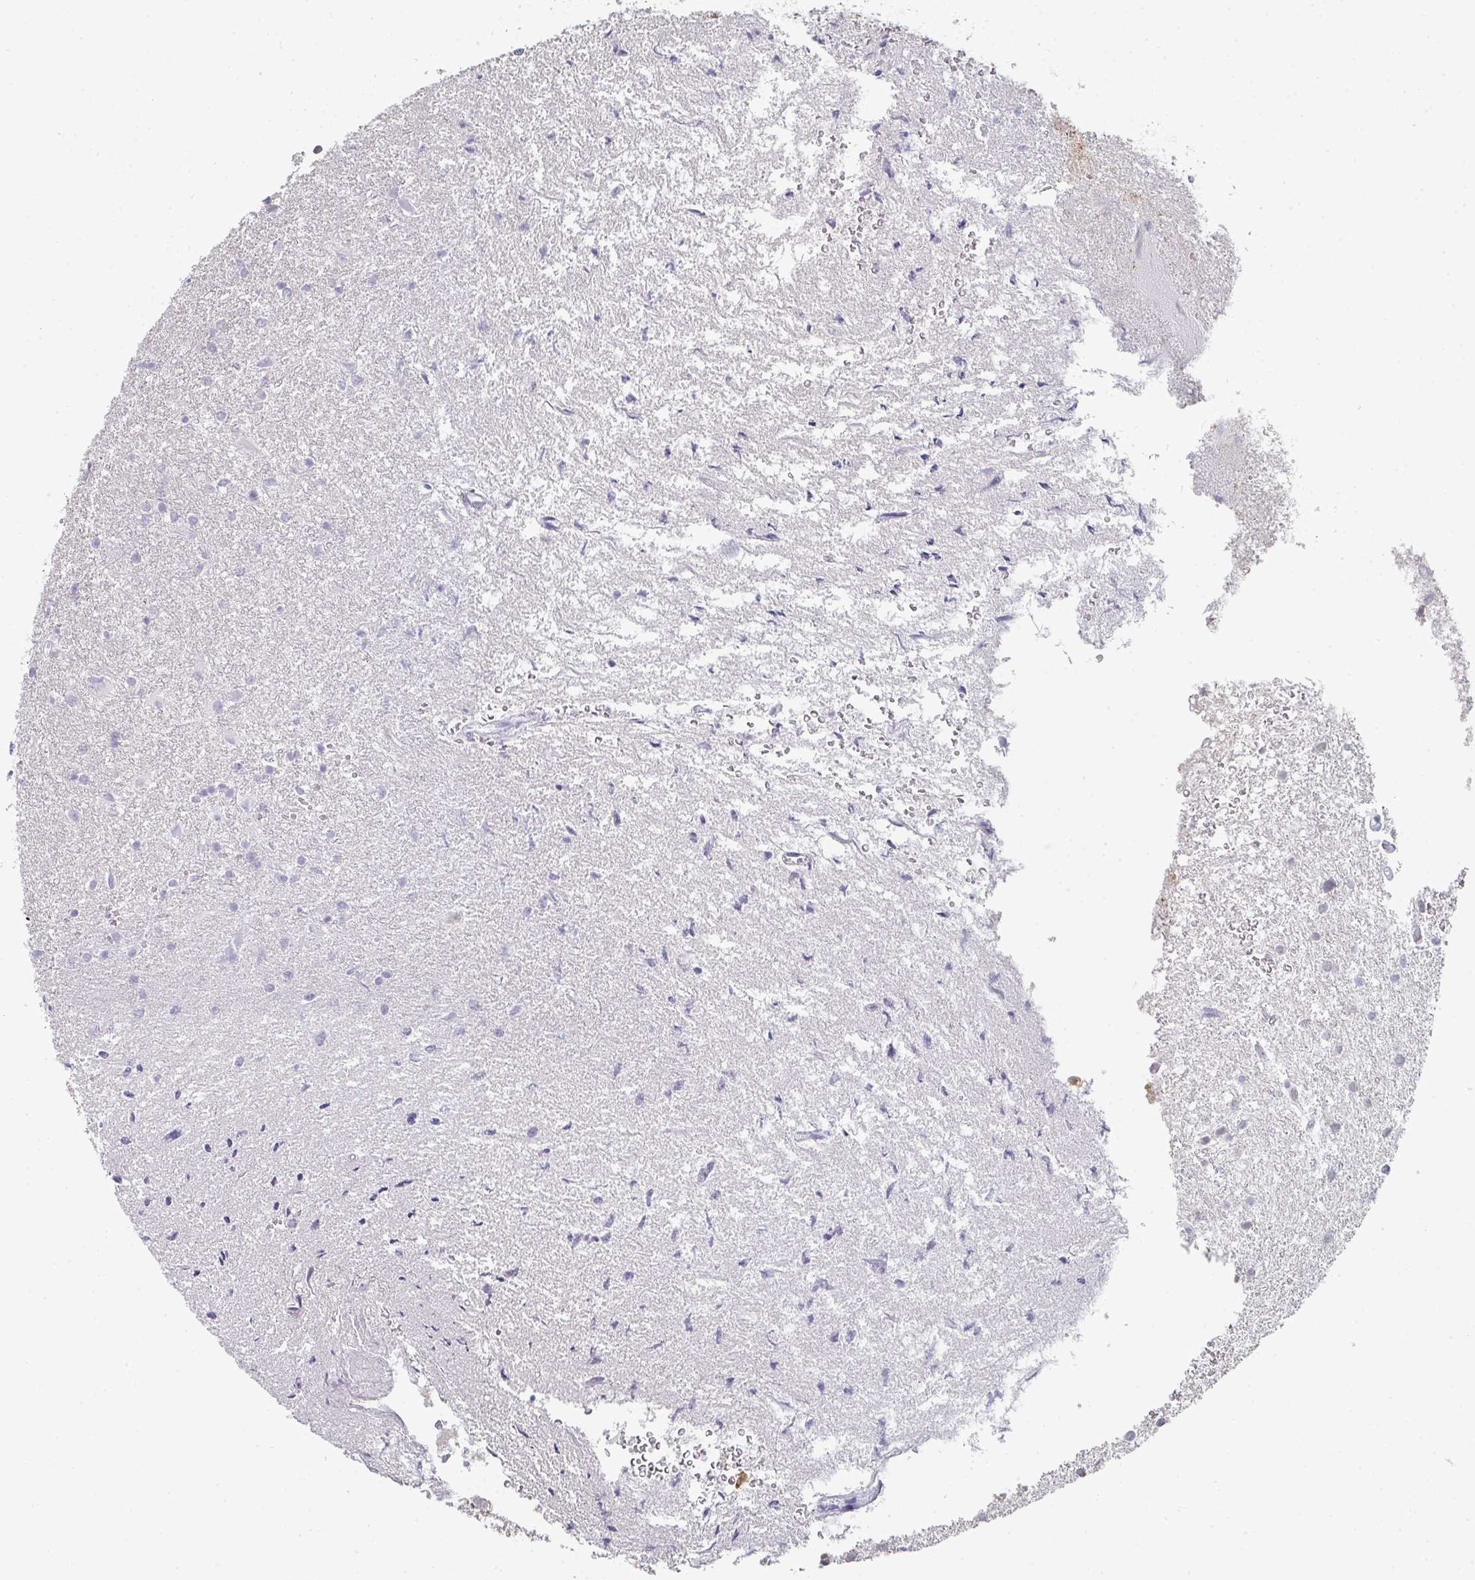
{"staining": {"intensity": "negative", "quantity": "none", "location": "none"}, "tissue": "glioma", "cell_type": "Tumor cells", "image_type": "cancer", "snomed": [{"axis": "morphology", "description": "Glioma, malignant, High grade"}, {"axis": "topography", "description": "Brain"}], "caption": "Protein analysis of malignant glioma (high-grade) demonstrates no significant staining in tumor cells.", "gene": "LIN54", "patient": {"sex": "female", "age": 50}}